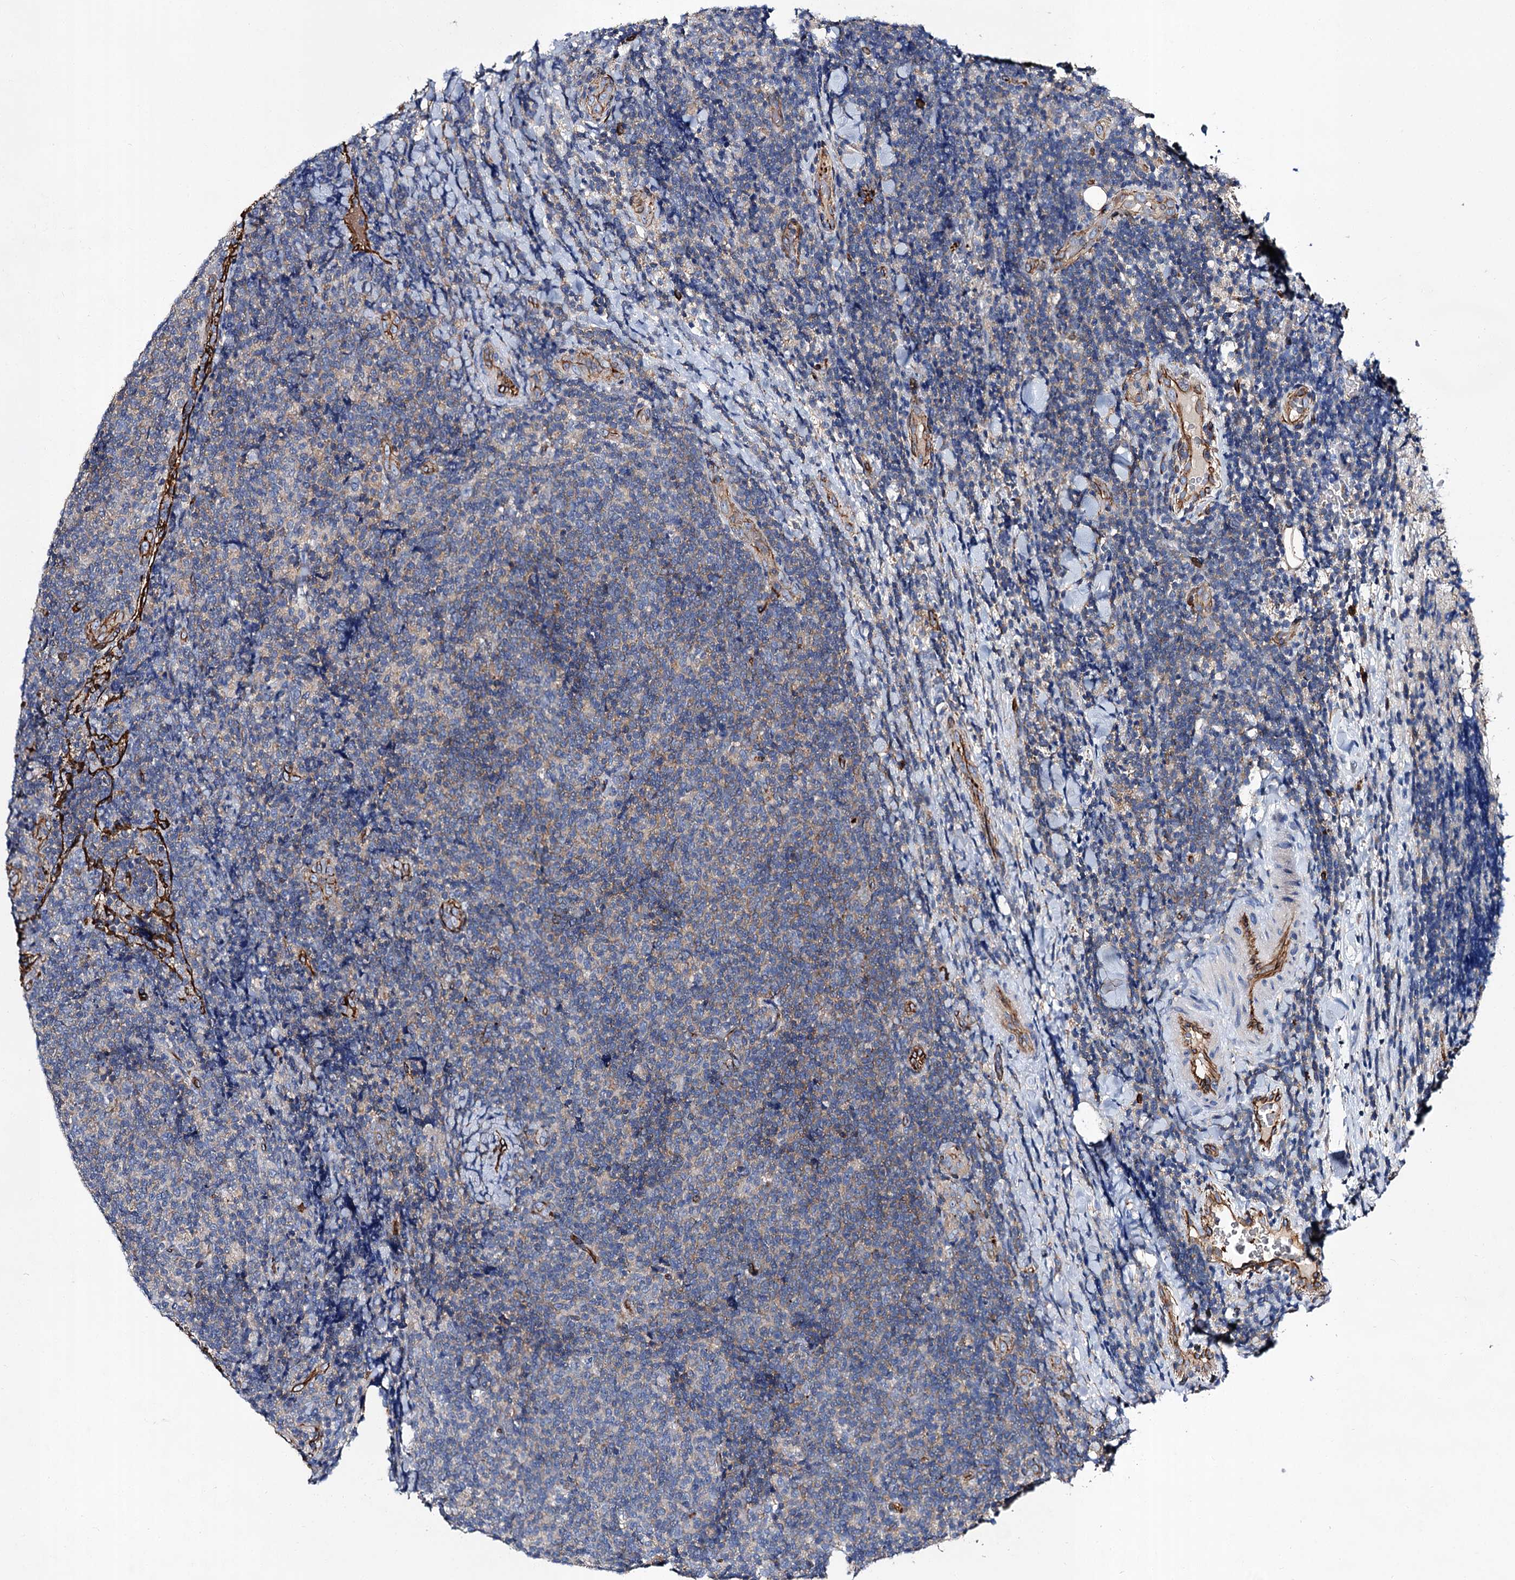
{"staining": {"intensity": "negative", "quantity": "none", "location": "none"}, "tissue": "lymphoma", "cell_type": "Tumor cells", "image_type": "cancer", "snomed": [{"axis": "morphology", "description": "Malignant lymphoma, non-Hodgkin's type, Low grade"}, {"axis": "topography", "description": "Lymph node"}], "caption": "Low-grade malignant lymphoma, non-Hodgkin's type was stained to show a protein in brown. There is no significant expression in tumor cells.", "gene": "CACNA1C", "patient": {"sex": "male", "age": 66}}